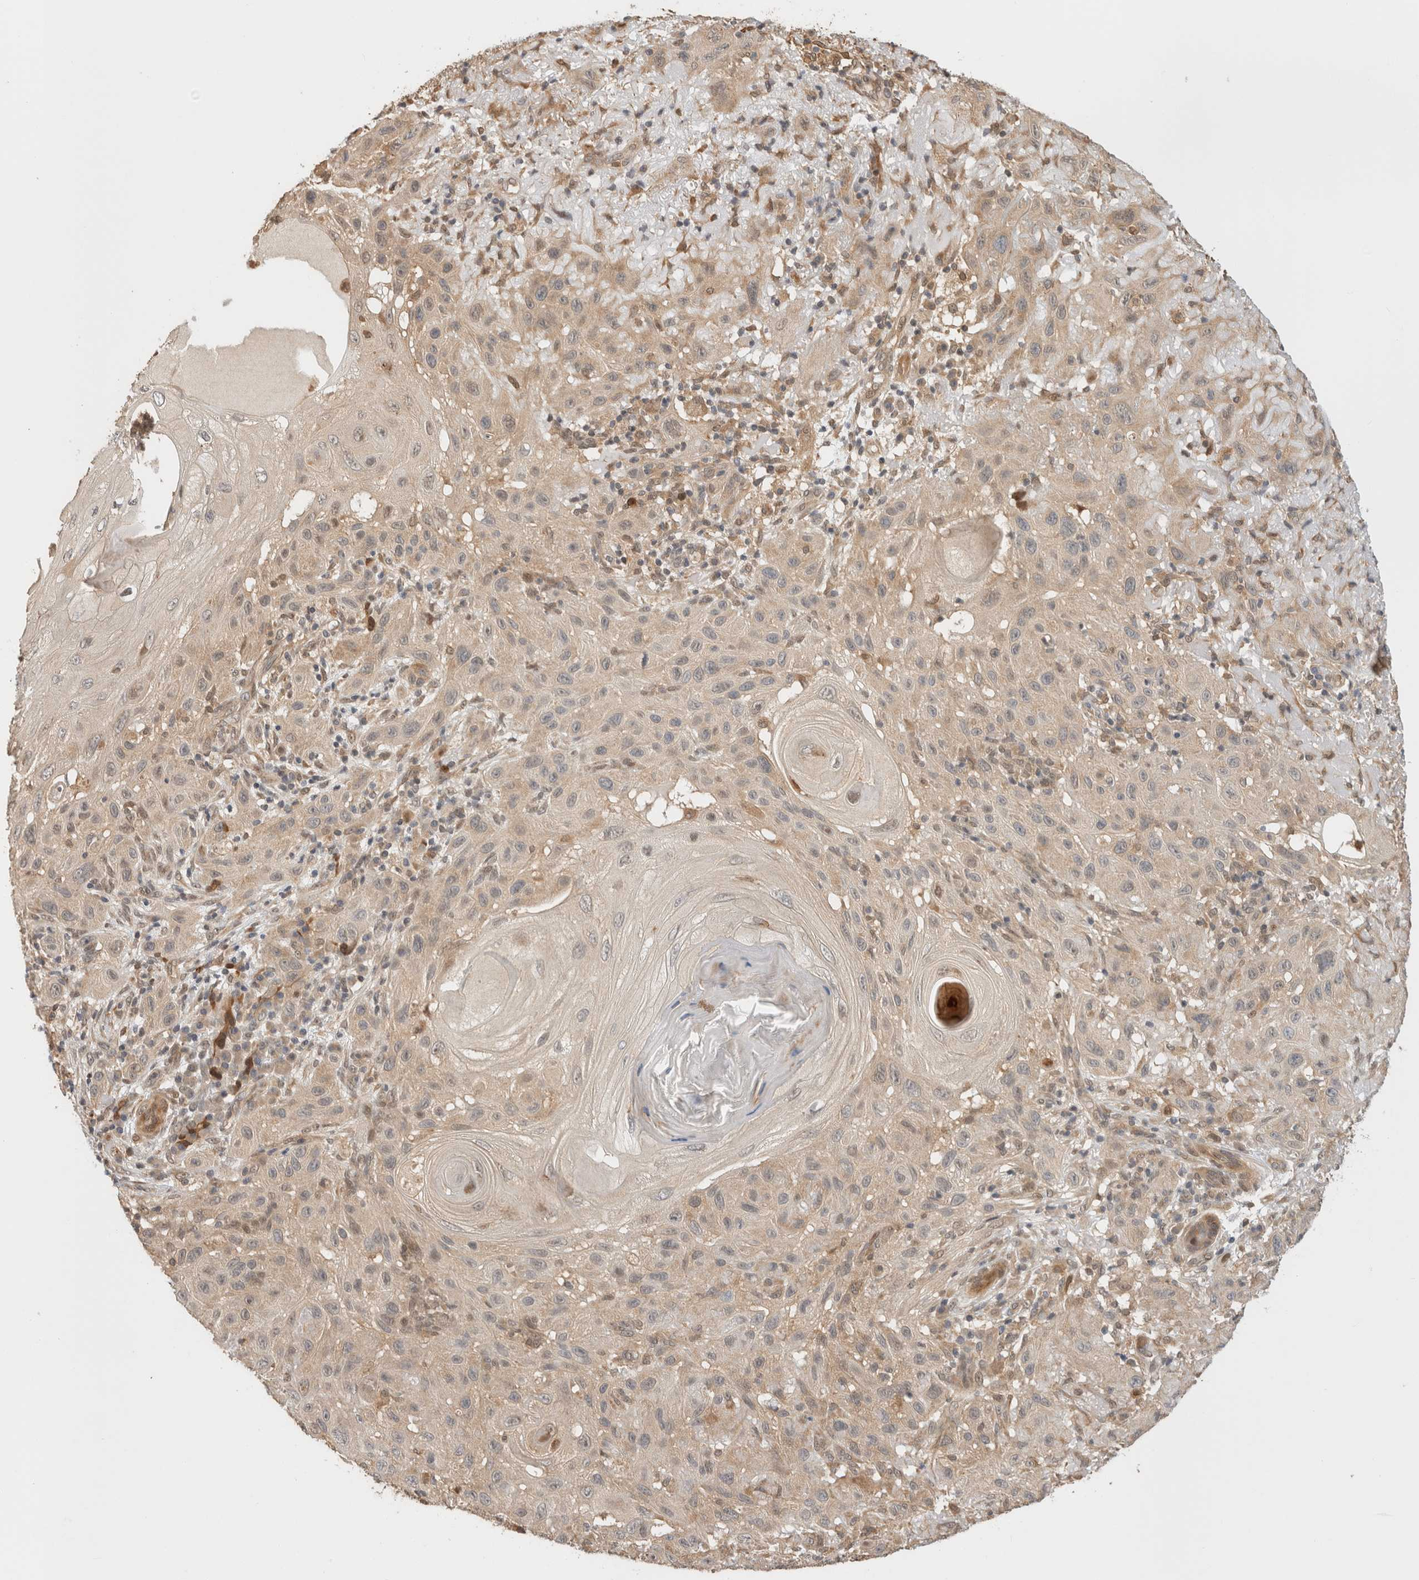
{"staining": {"intensity": "weak", "quantity": "<25%", "location": "cytoplasmic/membranous"}, "tissue": "skin cancer", "cell_type": "Tumor cells", "image_type": "cancer", "snomed": [{"axis": "morphology", "description": "Normal tissue, NOS"}, {"axis": "morphology", "description": "Squamous cell carcinoma, NOS"}, {"axis": "topography", "description": "Skin"}], "caption": "A histopathology image of skin cancer stained for a protein reveals no brown staining in tumor cells.", "gene": "OTUD6B", "patient": {"sex": "female", "age": 96}}